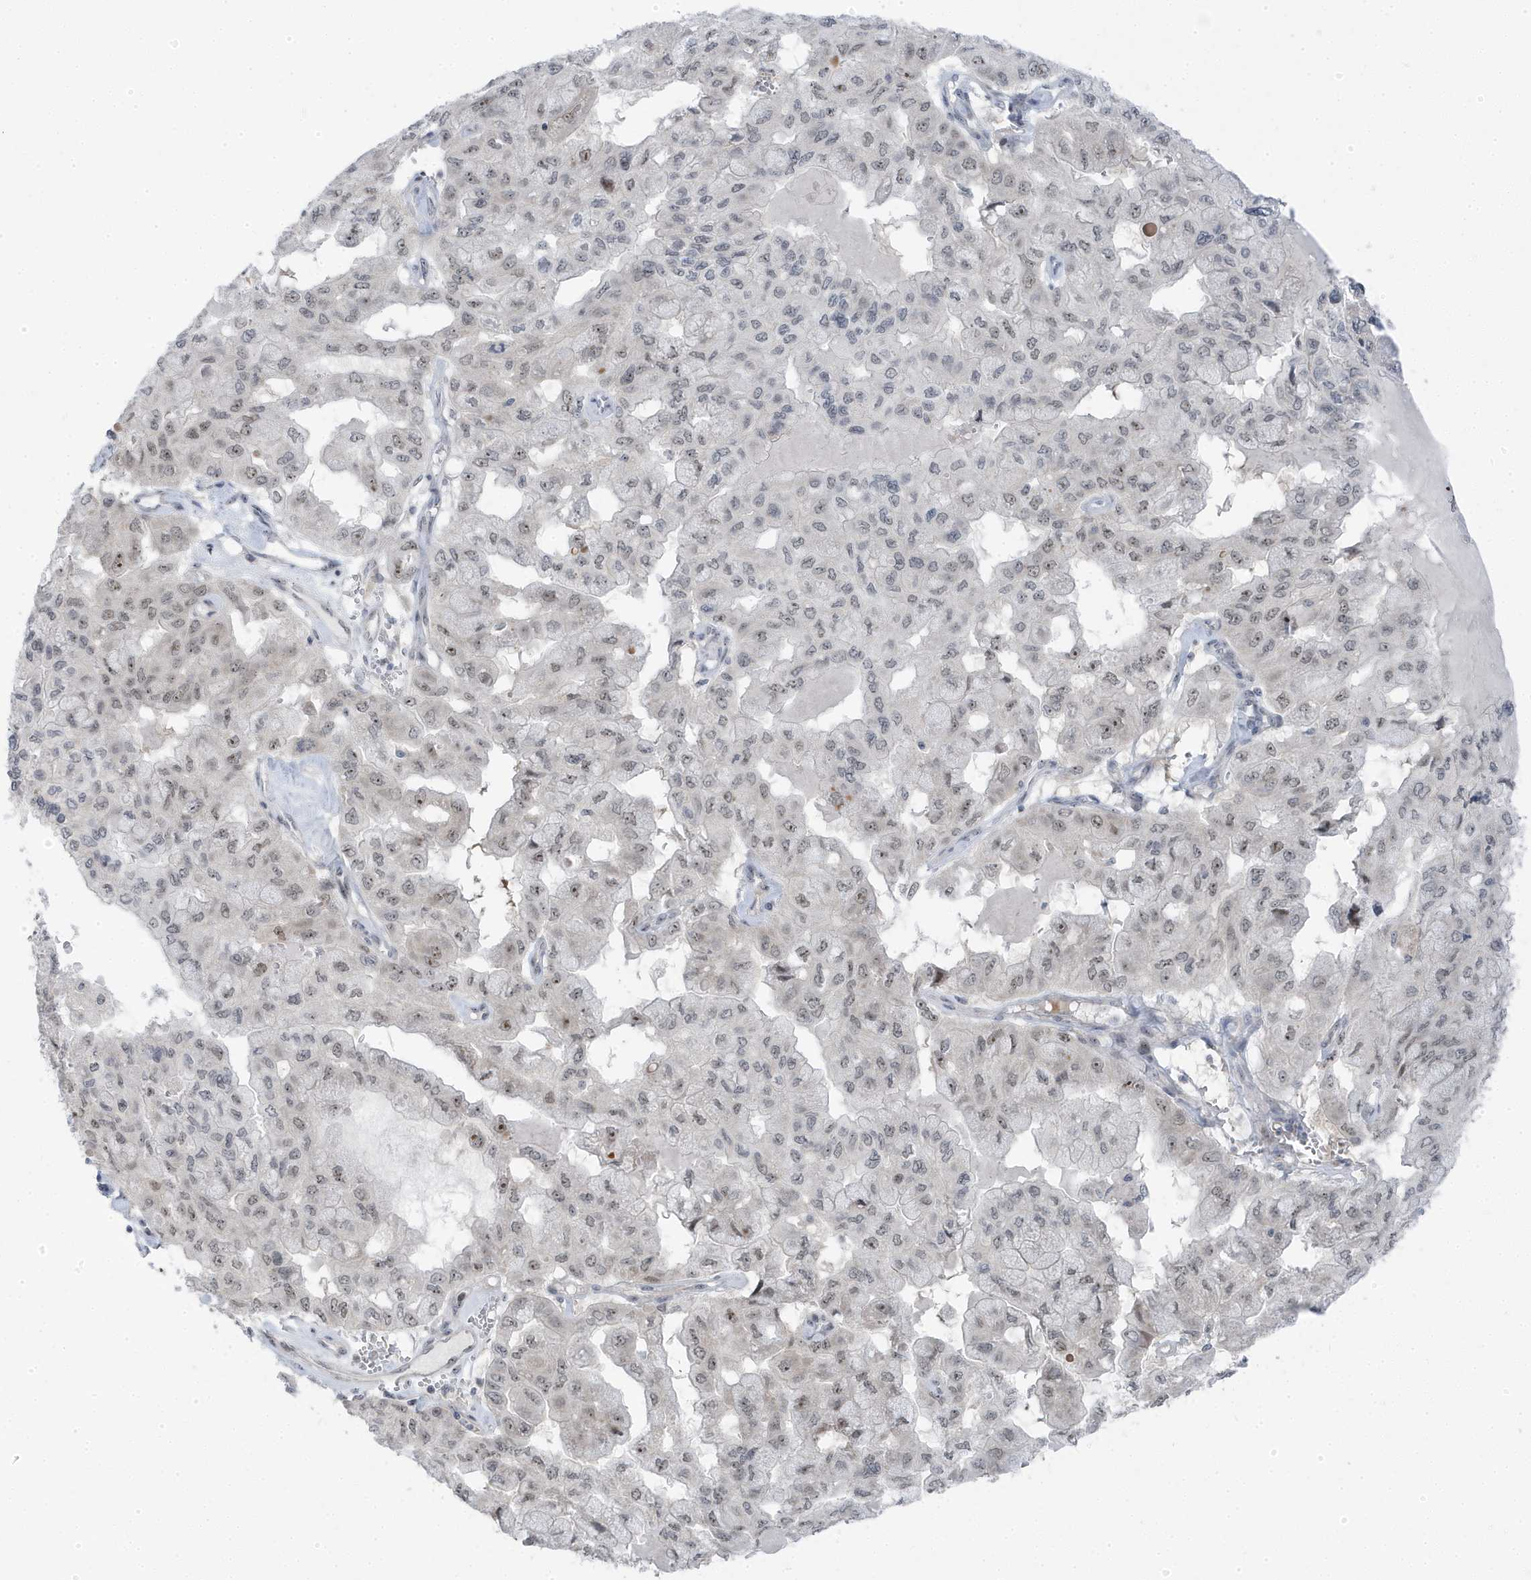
{"staining": {"intensity": "moderate", "quantity": "<25%", "location": "nuclear"}, "tissue": "pancreatic cancer", "cell_type": "Tumor cells", "image_type": "cancer", "snomed": [{"axis": "morphology", "description": "Adenocarcinoma, NOS"}, {"axis": "topography", "description": "Pancreas"}], "caption": "Pancreatic cancer was stained to show a protein in brown. There is low levels of moderate nuclear staining in about <25% of tumor cells.", "gene": "TSEN15", "patient": {"sex": "male", "age": 51}}